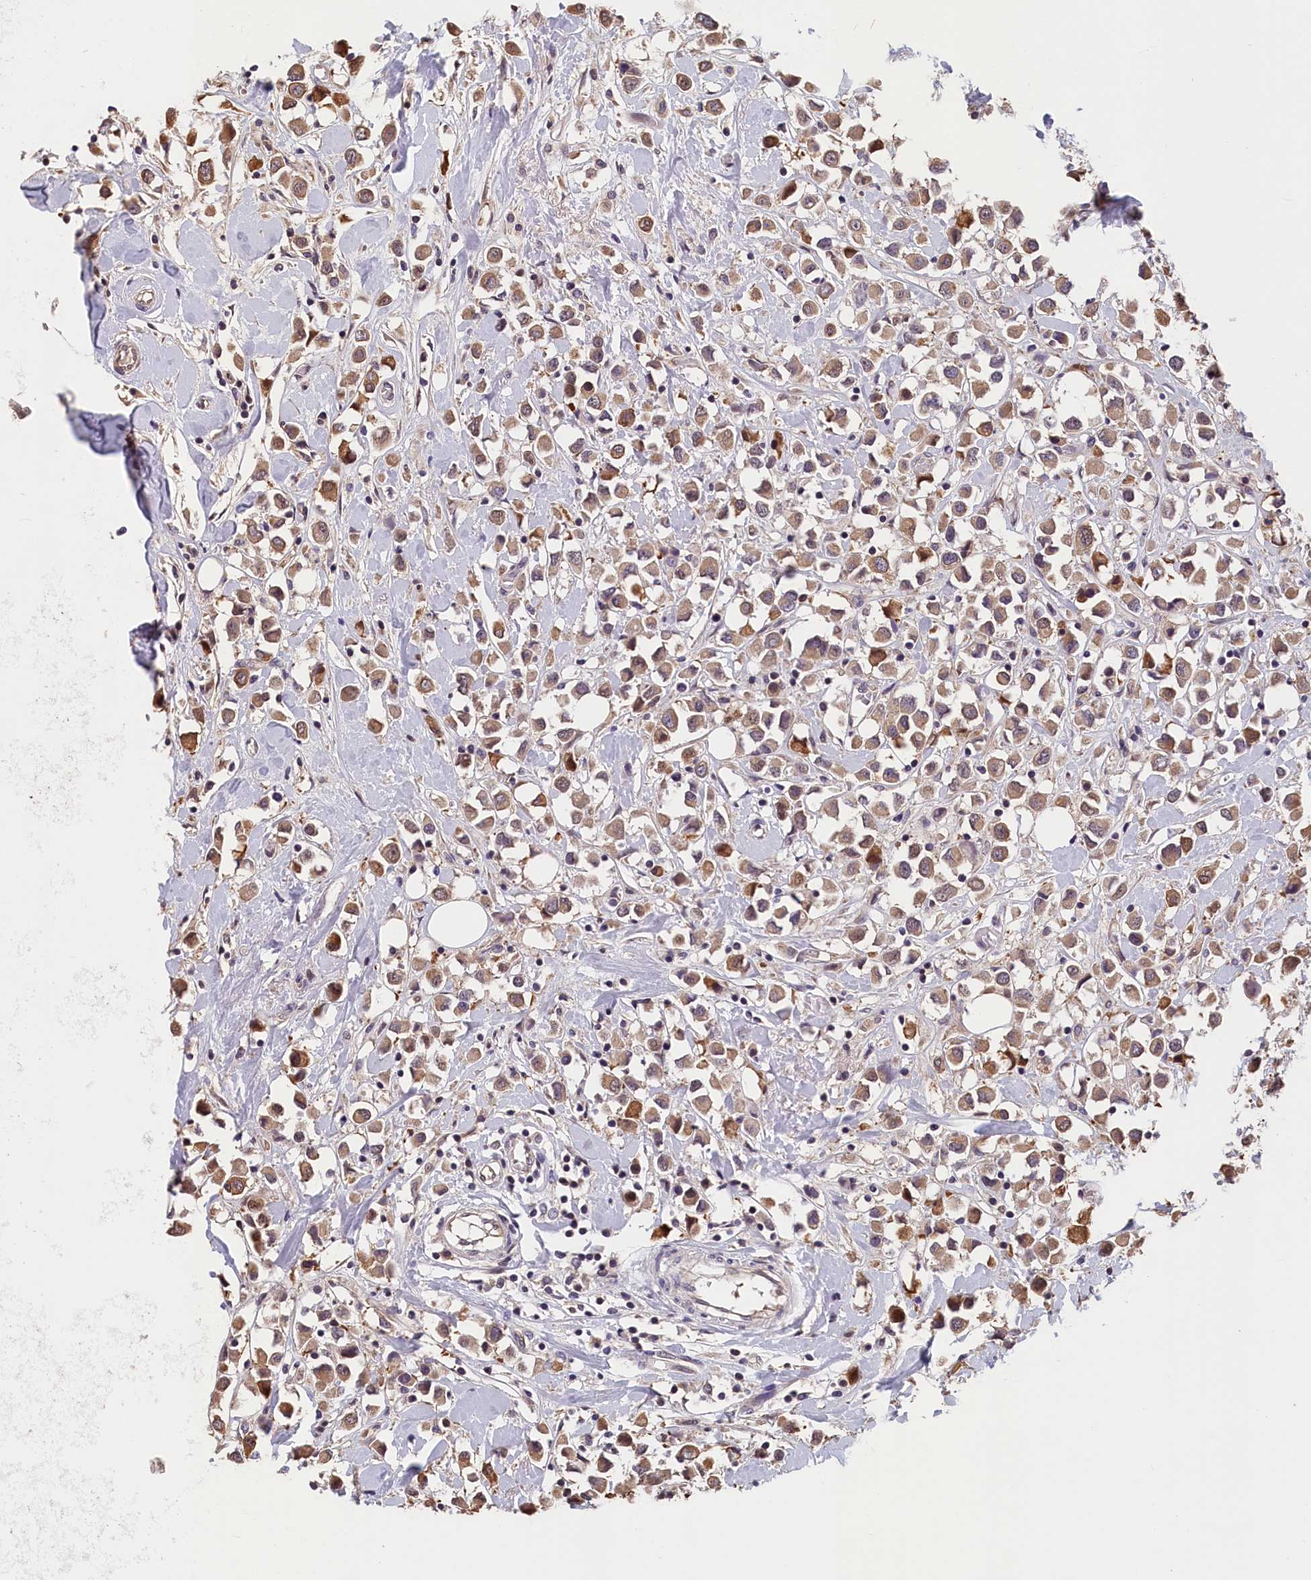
{"staining": {"intensity": "moderate", "quantity": ">75%", "location": "cytoplasmic/membranous"}, "tissue": "breast cancer", "cell_type": "Tumor cells", "image_type": "cancer", "snomed": [{"axis": "morphology", "description": "Duct carcinoma"}, {"axis": "topography", "description": "Breast"}], "caption": "Breast intraductal carcinoma stained for a protein (brown) shows moderate cytoplasmic/membranous positive expression in approximately >75% of tumor cells.", "gene": "TMEM116", "patient": {"sex": "female", "age": 61}}